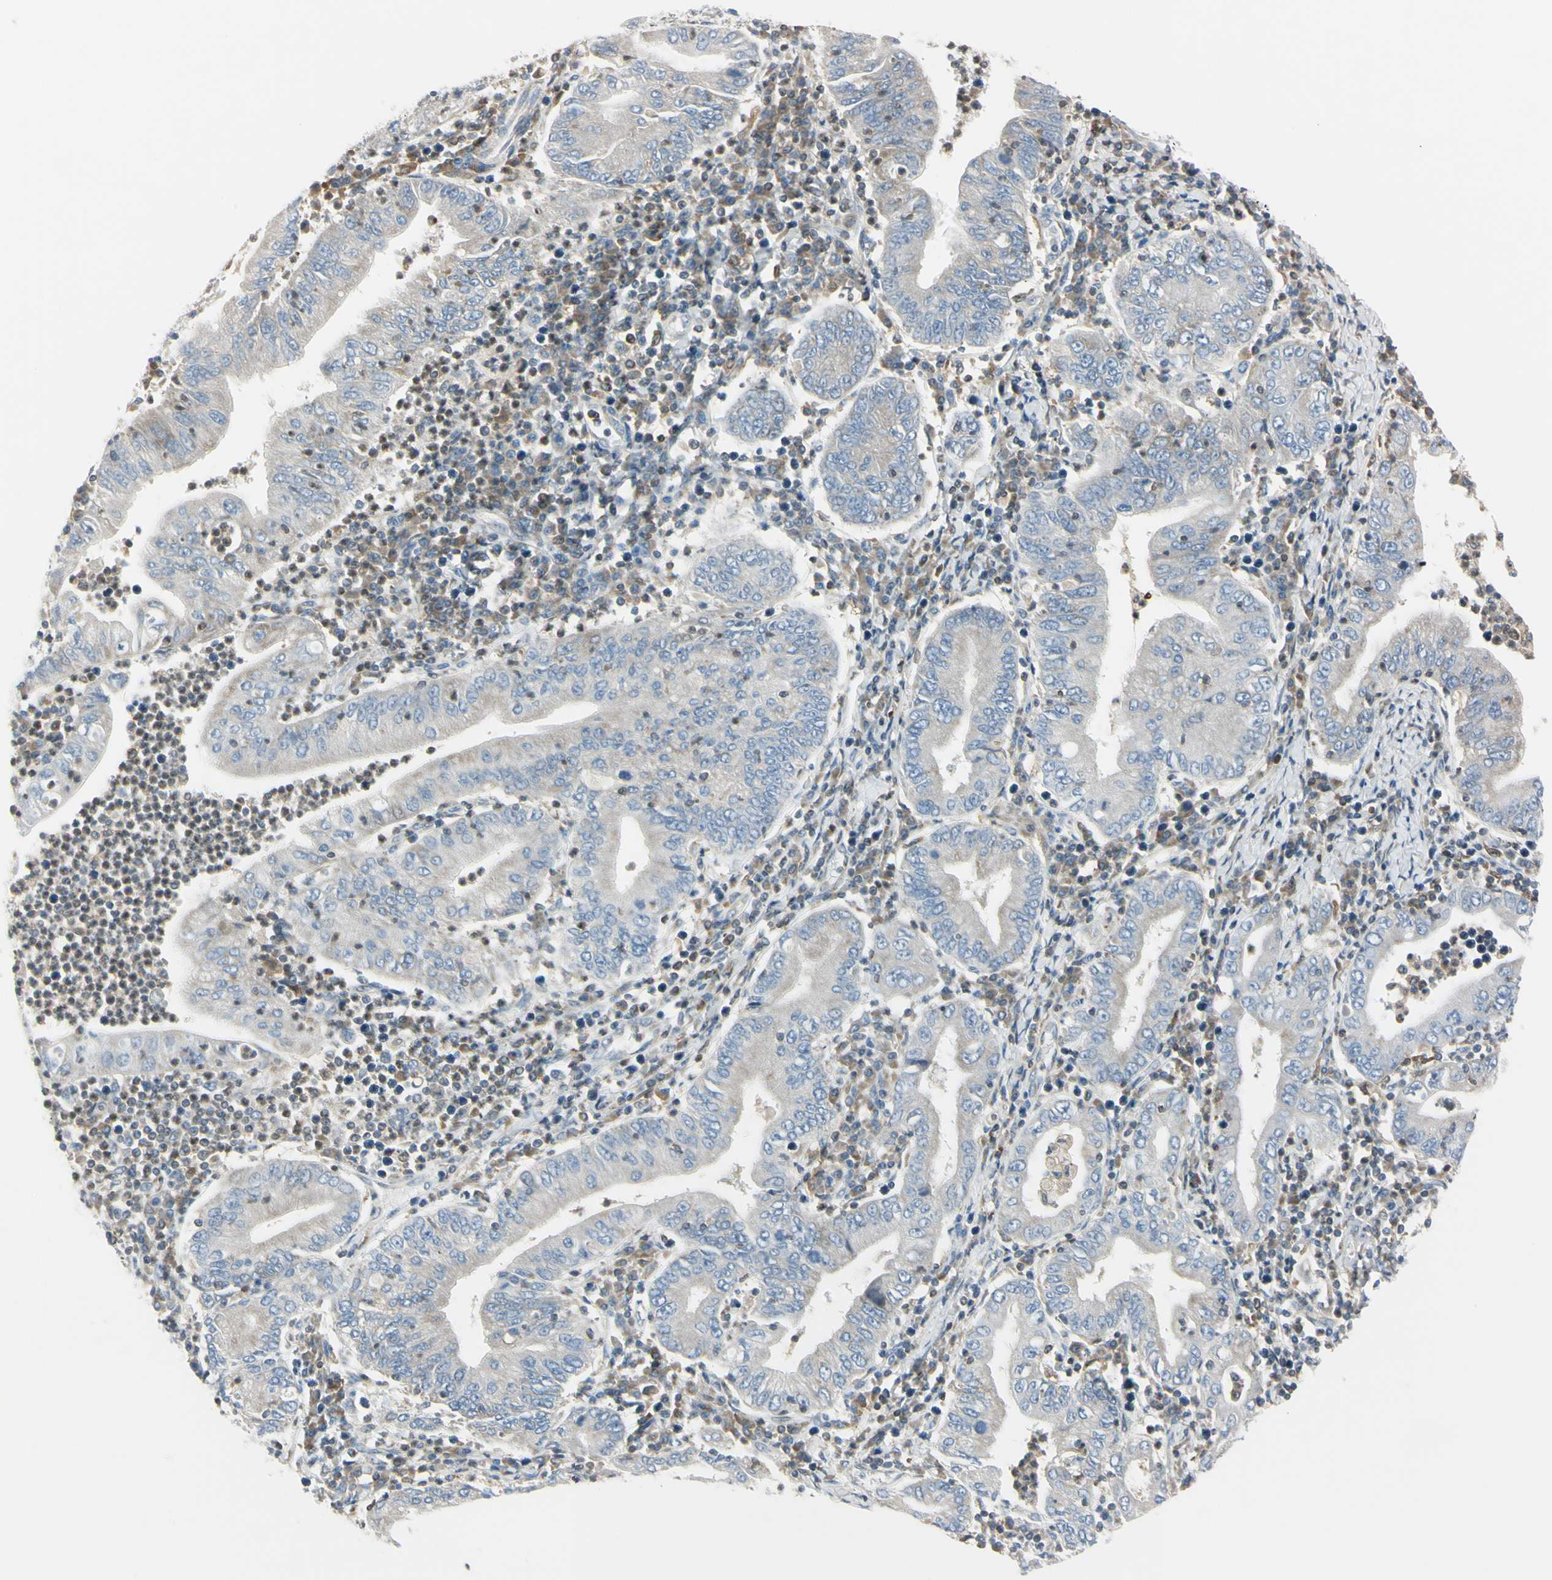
{"staining": {"intensity": "weak", "quantity": ">75%", "location": "cytoplasmic/membranous"}, "tissue": "stomach cancer", "cell_type": "Tumor cells", "image_type": "cancer", "snomed": [{"axis": "morphology", "description": "Normal tissue, NOS"}, {"axis": "morphology", "description": "Adenocarcinoma, NOS"}, {"axis": "topography", "description": "Esophagus"}, {"axis": "topography", "description": "Stomach, upper"}, {"axis": "topography", "description": "Peripheral nerve tissue"}], "caption": "Protein staining reveals weak cytoplasmic/membranous positivity in approximately >75% of tumor cells in stomach cancer.", "gene": "CYRIB", "patient": {"sex": "male", "age": 62}}